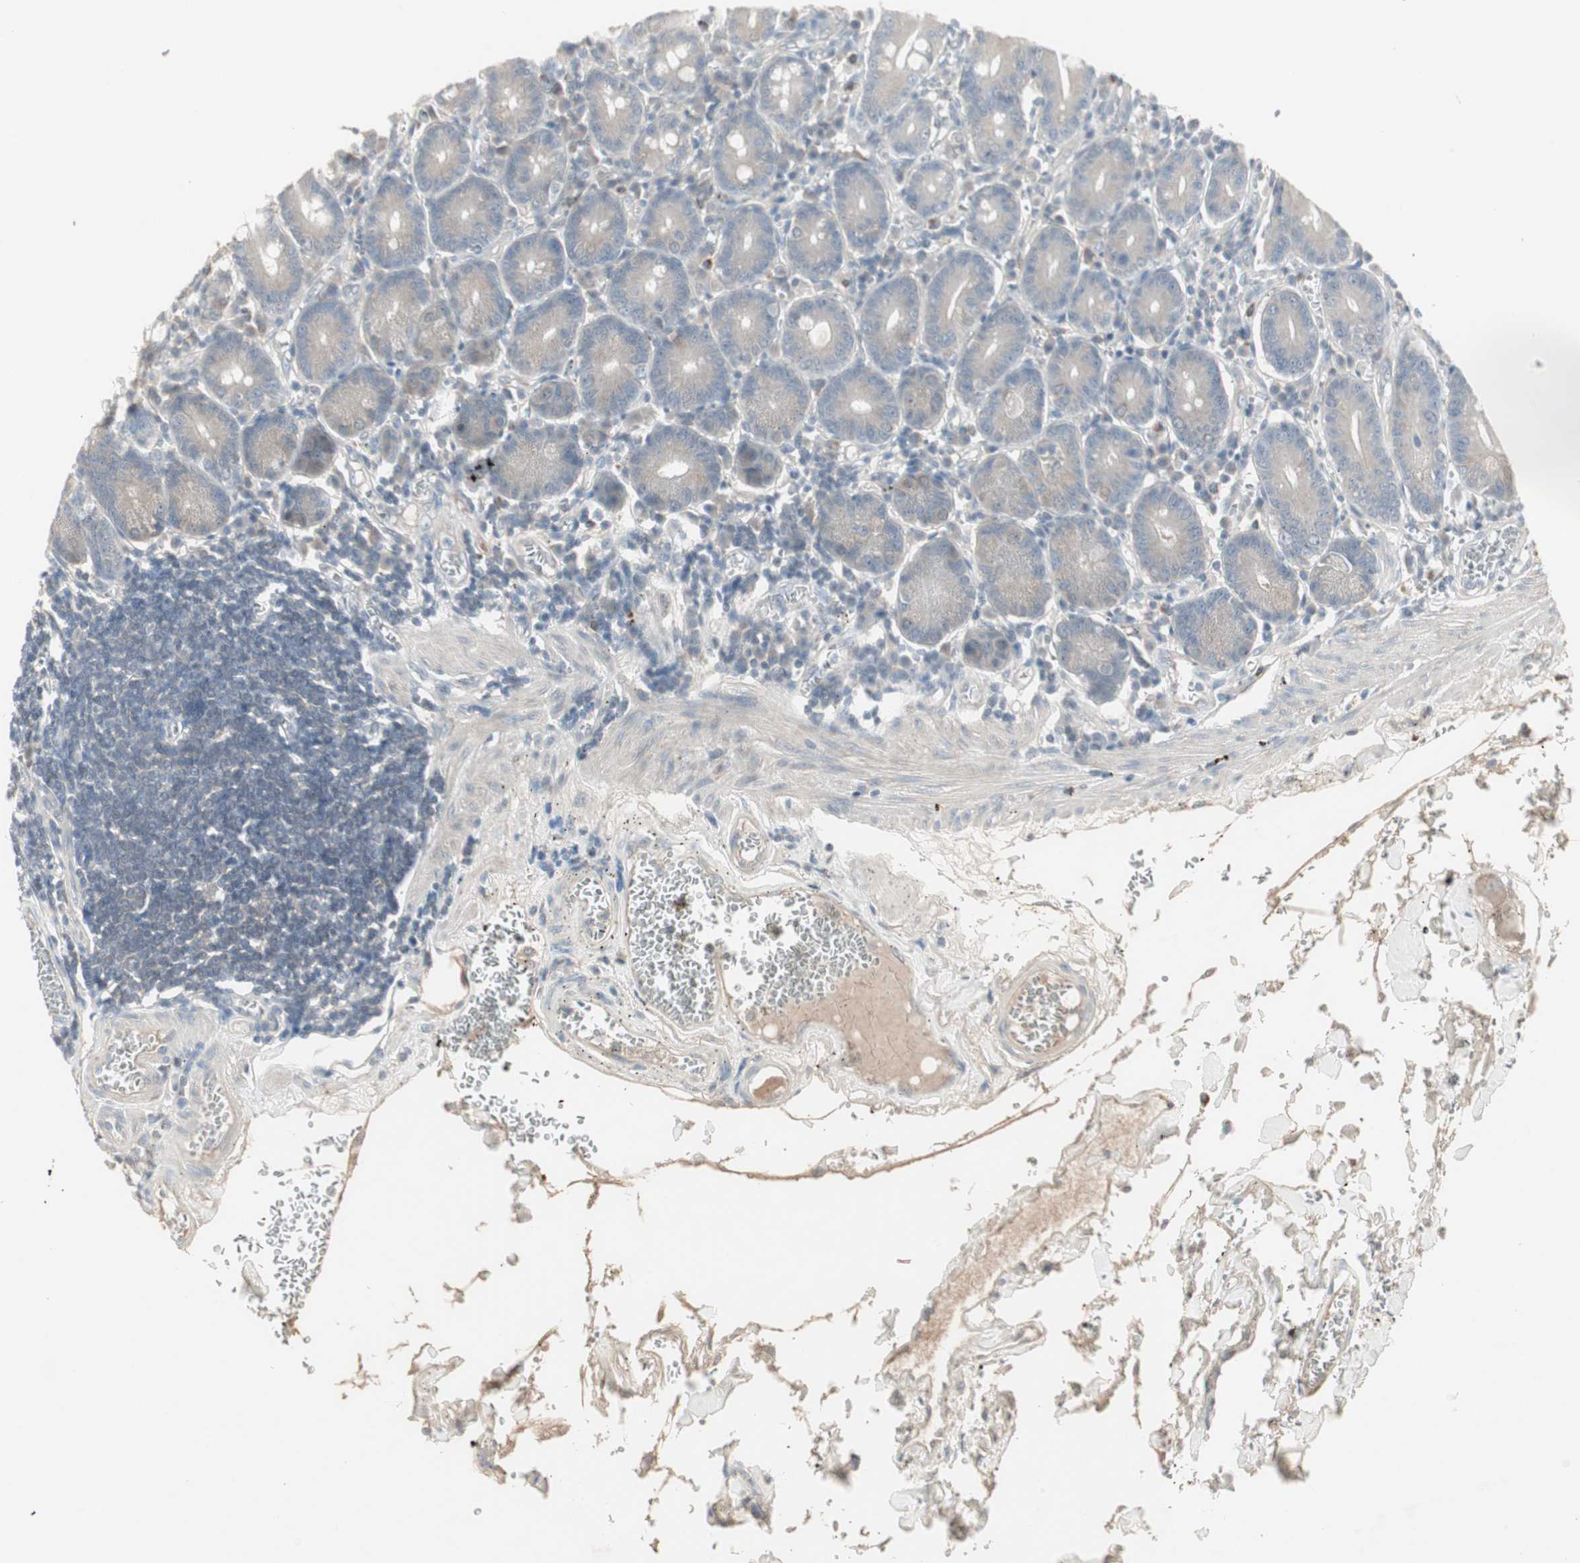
{"staining": {"intensity": "weak", "quantity": "<25%", "location": "cytoplasmic/membranous"}, "tissue": "small intestine", "cell_type": "Glandular cells", "image_type": "normal", "snomed": [{"axis": "morphology", "description": "Normal tissue, NOS"}, {"axis": "topography", "description": "Small intestine"}], "caption": "The histopathology image demonstrates no significant positivity in glandular cells of small intestine.", "gene": "JMJD7", "patient": {"sex": "male", "age": 71}}